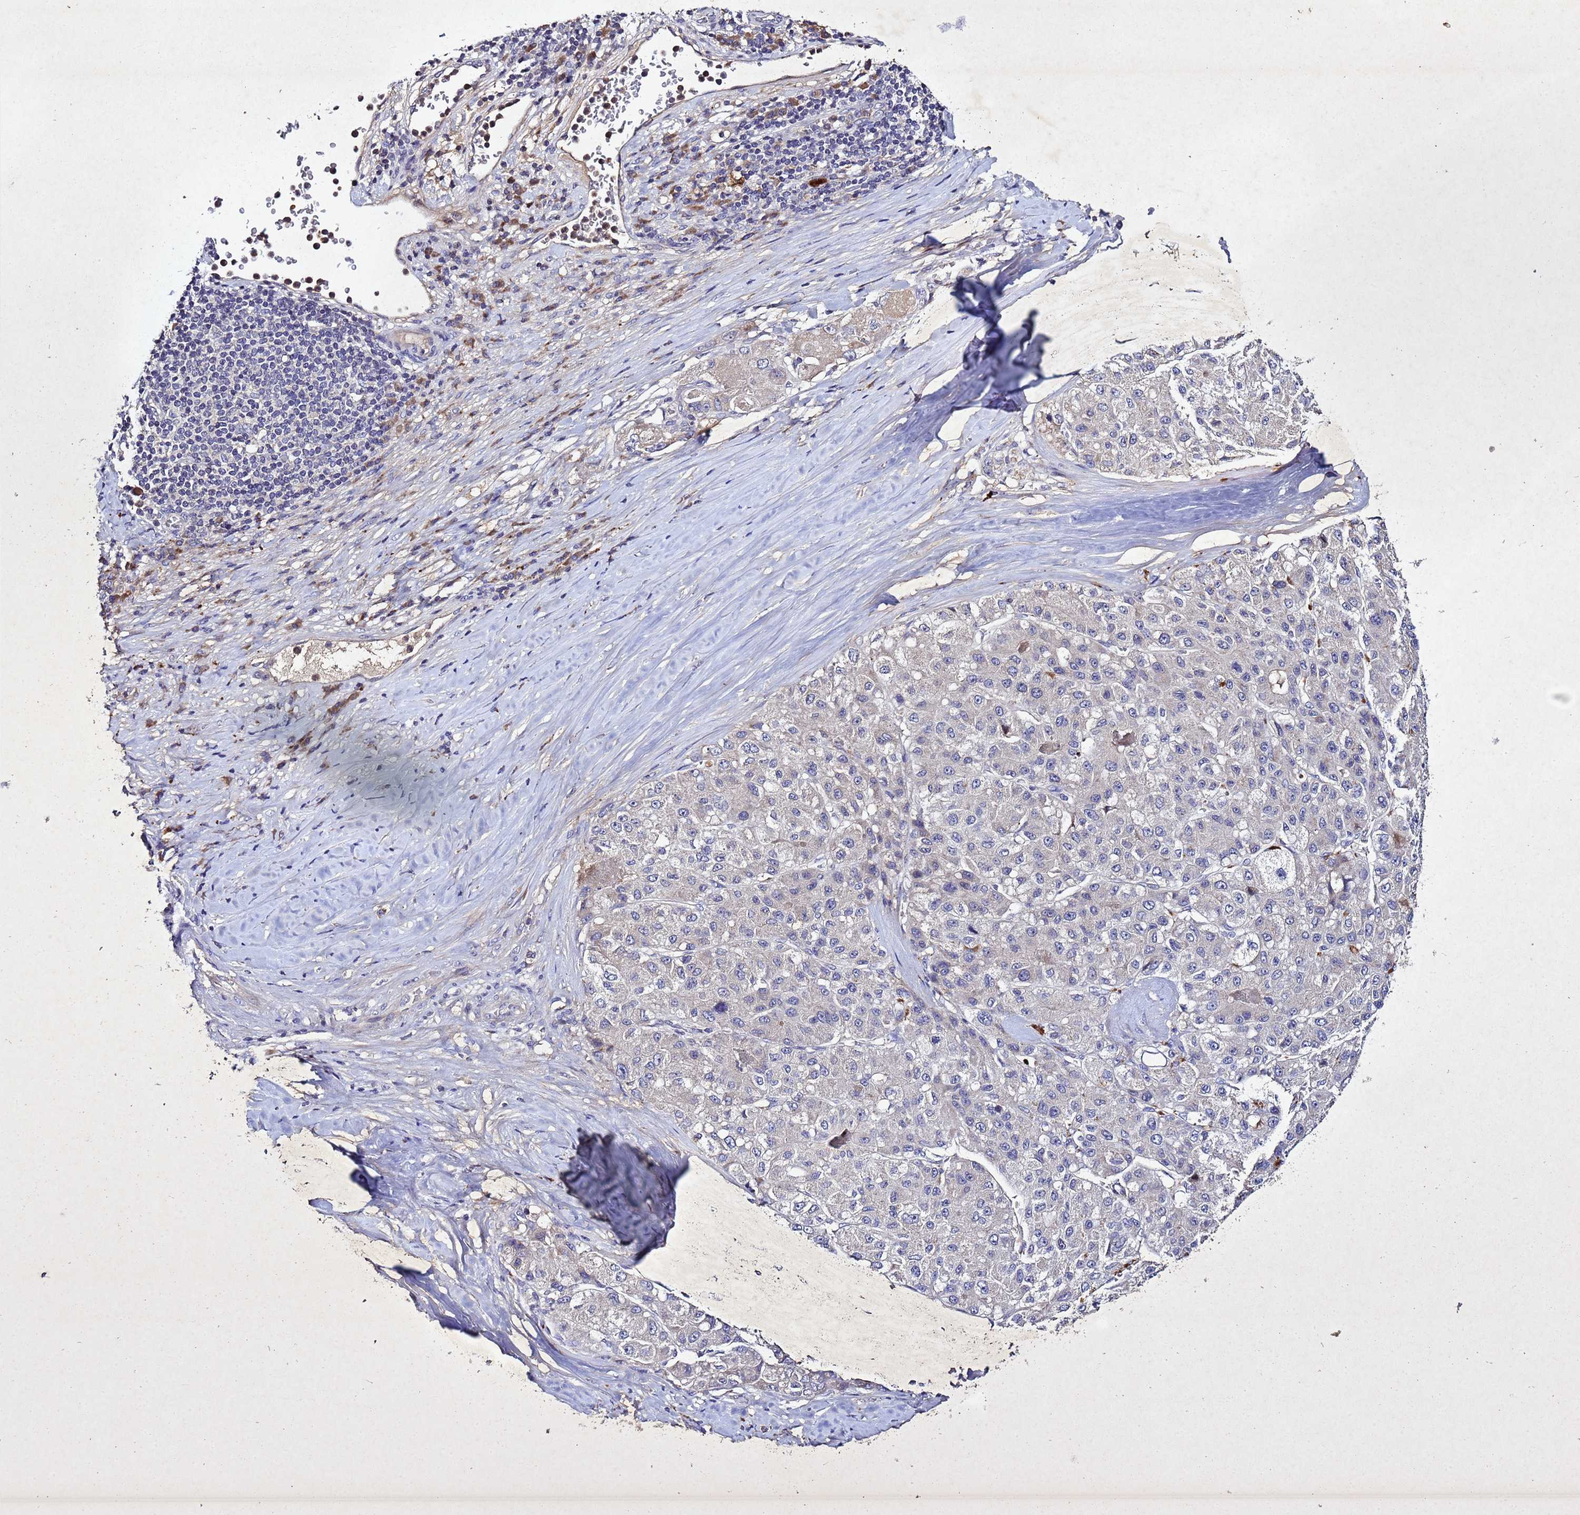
{"staining": {"intensity": "weak", "quantity": "25%-75%", "location": "cytoplasmic/membranous"}, "tissue": "liver cancer", "cell_type": "Tumor cells", "image_type": "cancer", "snomed": [{"axis": "morphology", "description": "Carcinoma, Hepatocellular, NOS"}, {"axis": "topography", "description": "Liver"}], "caption": "This is a photomicrograph of IHC staining of liver cancer (hepatocellular carcinoma), which shows weak expression in the cytoplasmic/membranous of tumor cells.", "gene": "SV2B", "patient": {"sex": "male", "age": 80}}